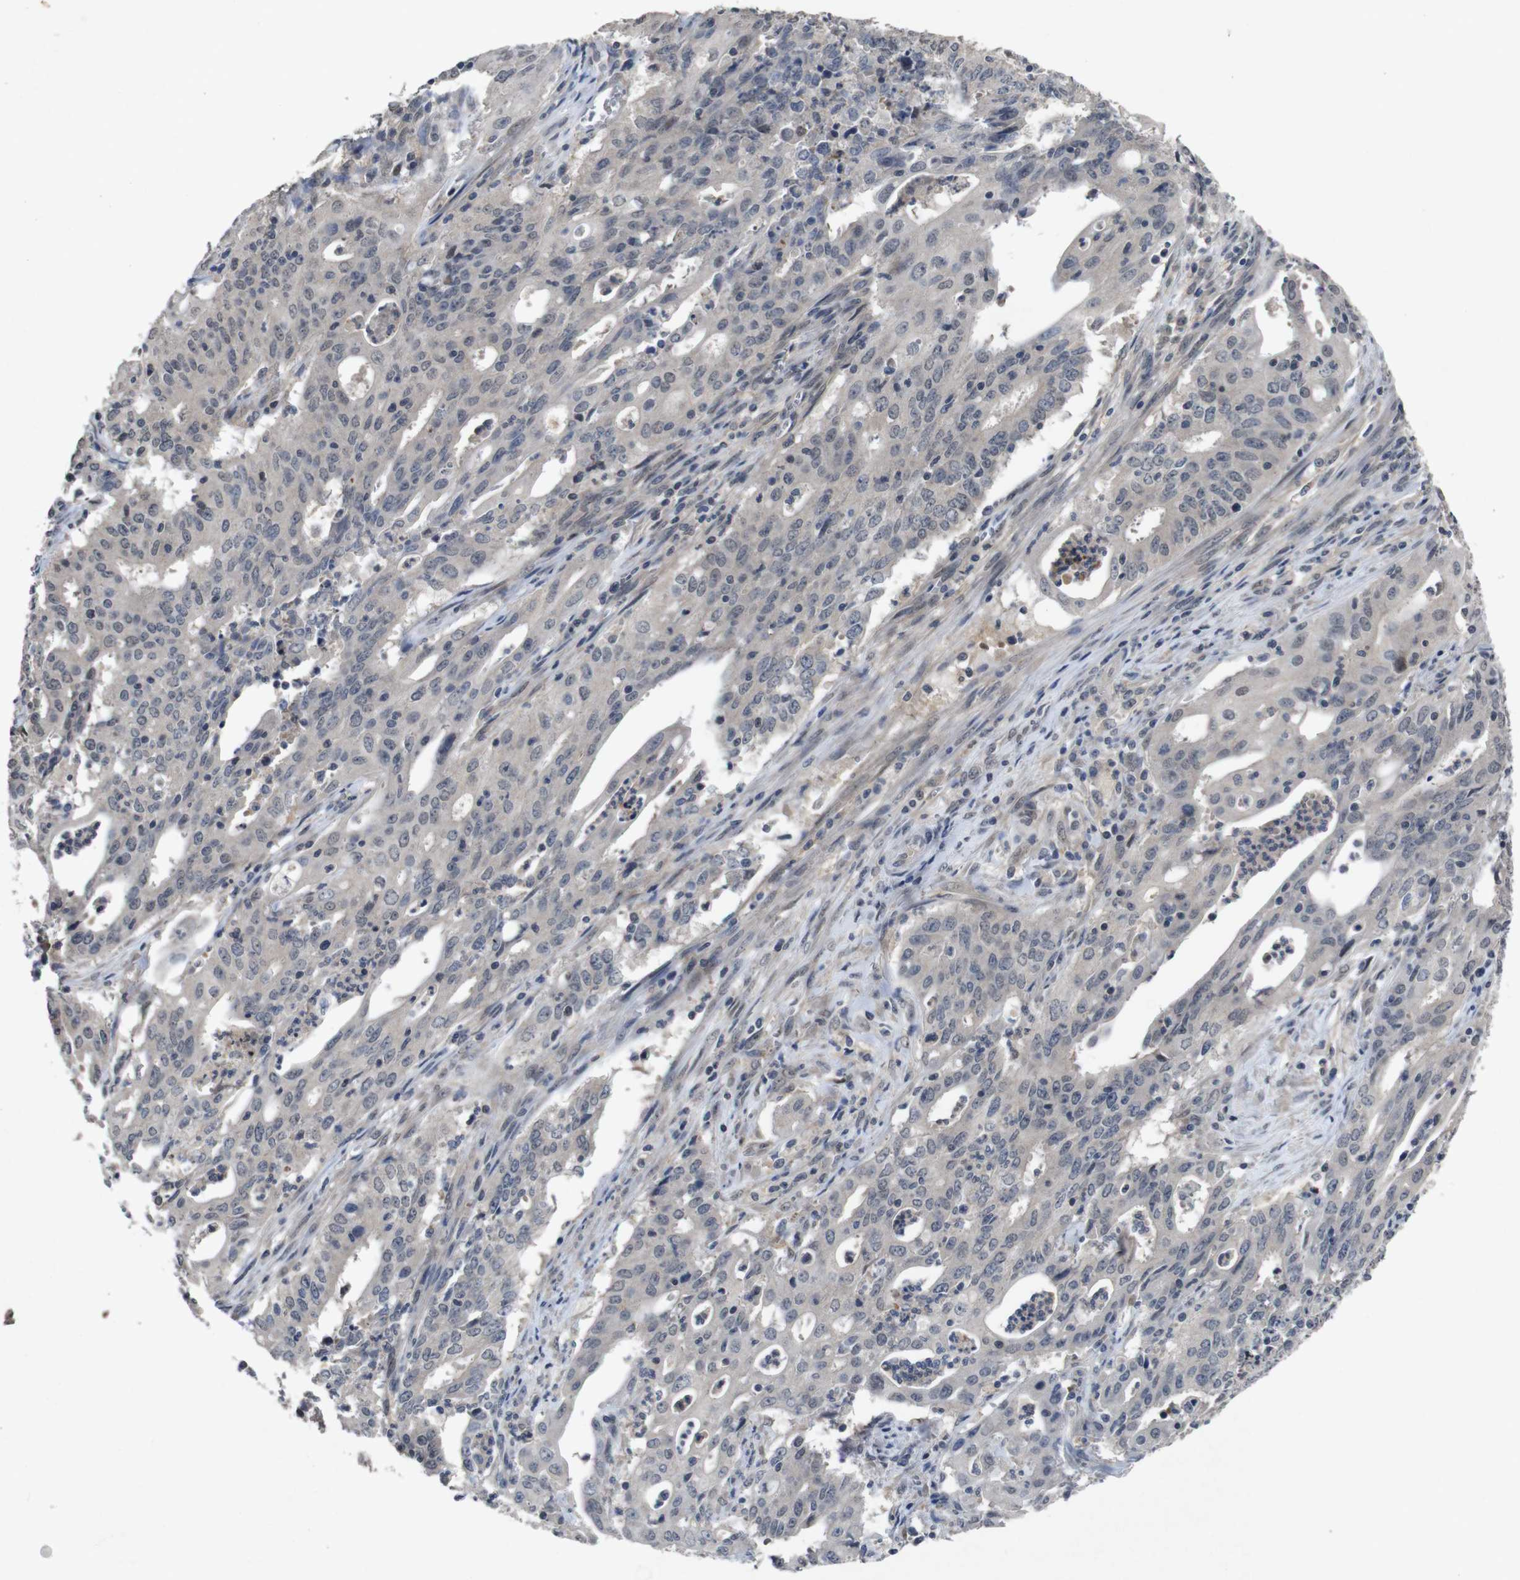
{"staining": {"intensity": "weak", "quantity": "<25%", "location": "cytoplasmic/membranous"}, "tissue": "cervical cancer", "cell_type": "Tumor cells", "image_type": "cancer", "snomed": [{"axis": "morphology", "description": "Adenocarcinoma, NOS"}, {"axis": "topography", "description": "Cervix"}], "caption": "Adenocarcinoma (cervical) was stained to show a protein in brown. There is no significant staining in tumor cells.", "gene": "AKT3", "patient": {"sex": "female", "age": 44}}